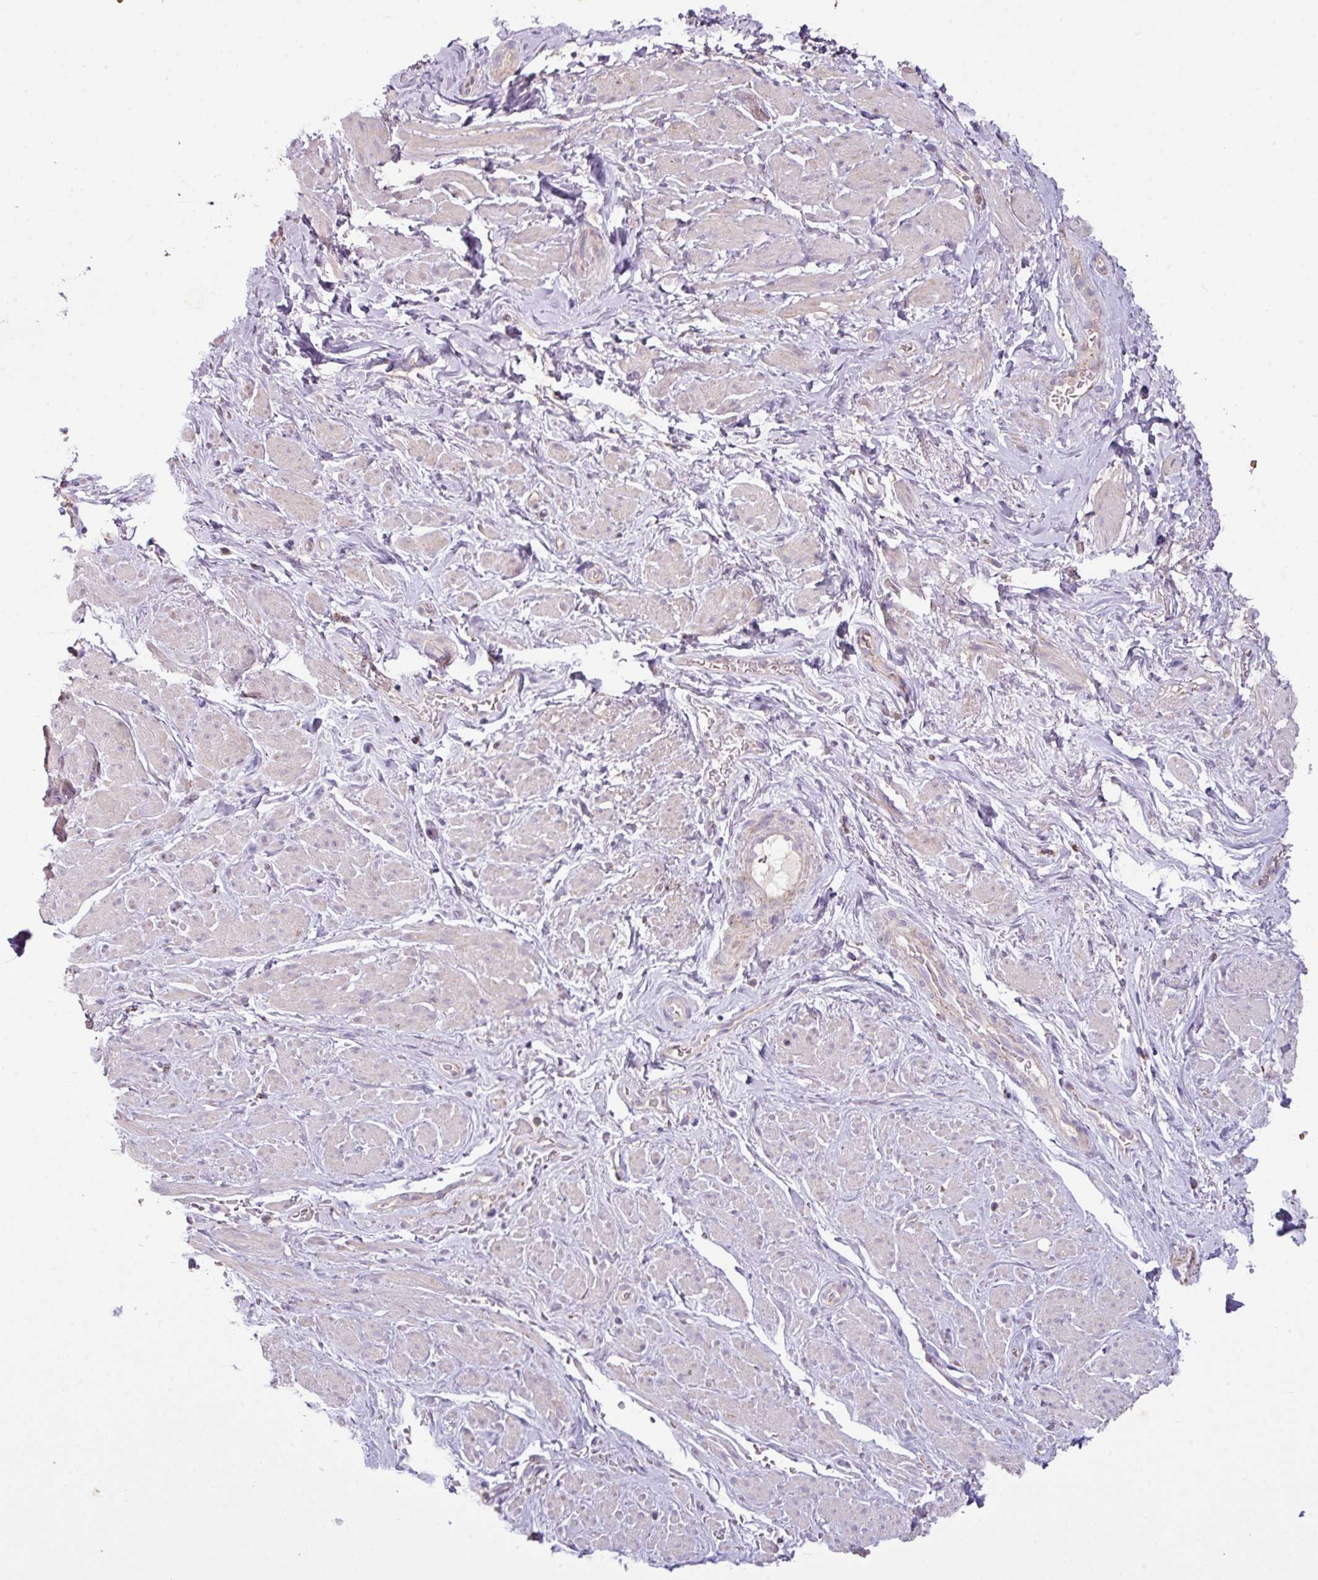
{"staining": {"intensity": "negative", "quantity": "none", "location": "none"}, "tissue": "smooth muscle", "cell_type": "Smooth muscle cells", "image_type": "normal", "snomed": [{"axis": "morphology", "description": "Normal tissue, NOS"}, {"axis": "topography", "description": "Smooth muscle"}, {"axis": "topography", "description": "Peripheral nerve tissue"}], "caption": "The histopathology image shows no staining of smooth muscle cells in benign smooth muscle.", "gene": "ENSG00000260170", "patient": {"sex": "male", "age": 69}}